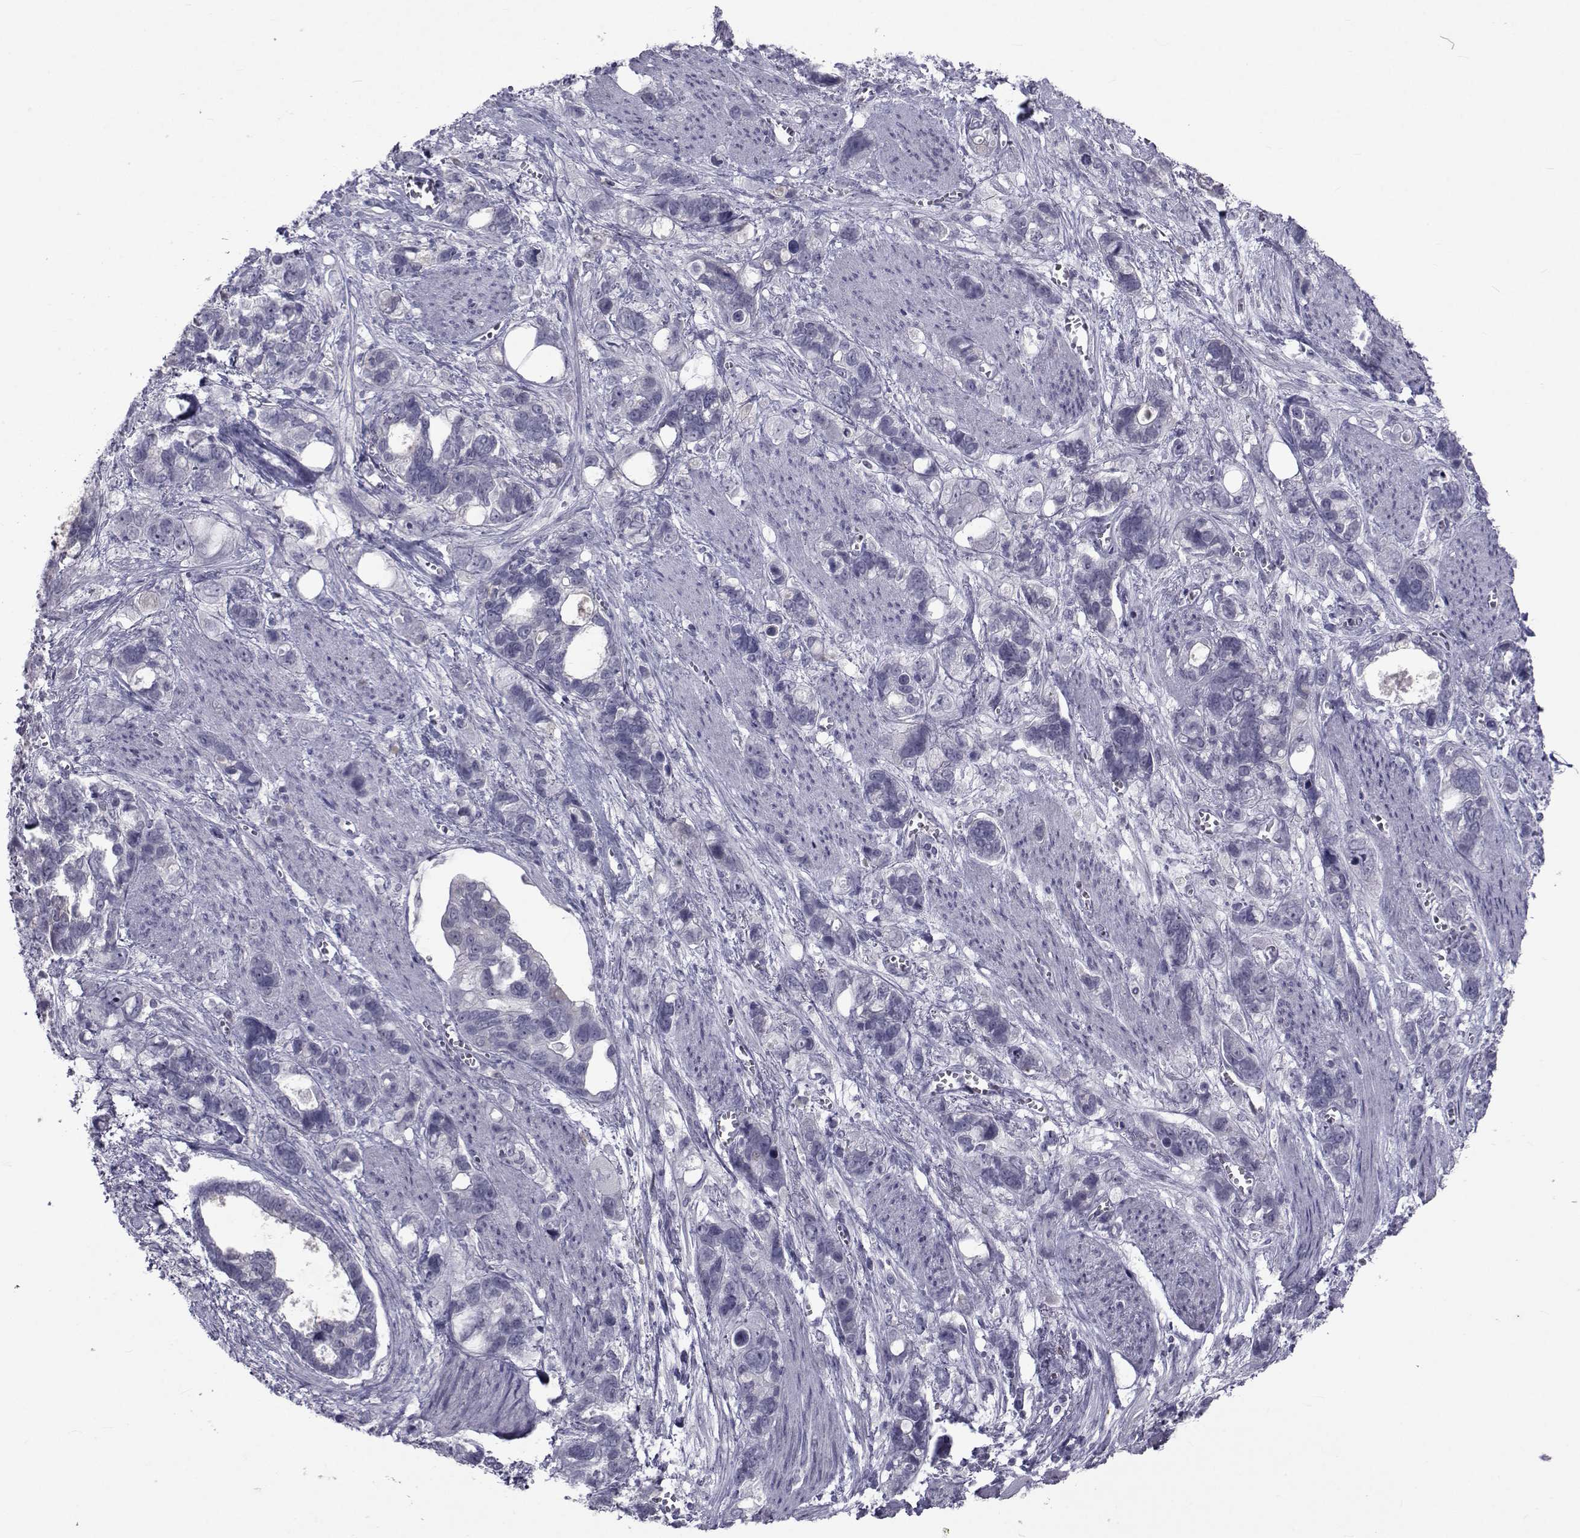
{"staining": {"intensity": "negative", "quantity": "none", "location": "none"}, "tissue": "stomach cancer", "cell_type": "Tumor cells", "image_type": "cancer", "snomed": [{"axis": "morphology", "description": "Adenocarcinoma, NOS"}, {"axis": "topography", "description": "Stomach, upper"}], "caption": "IHC of stomach cancer (adenocarcinoma) demonstrates no staining in tumor cells.", "gene": "PAX2", "patient": {"sex": "female", "age": 81}}